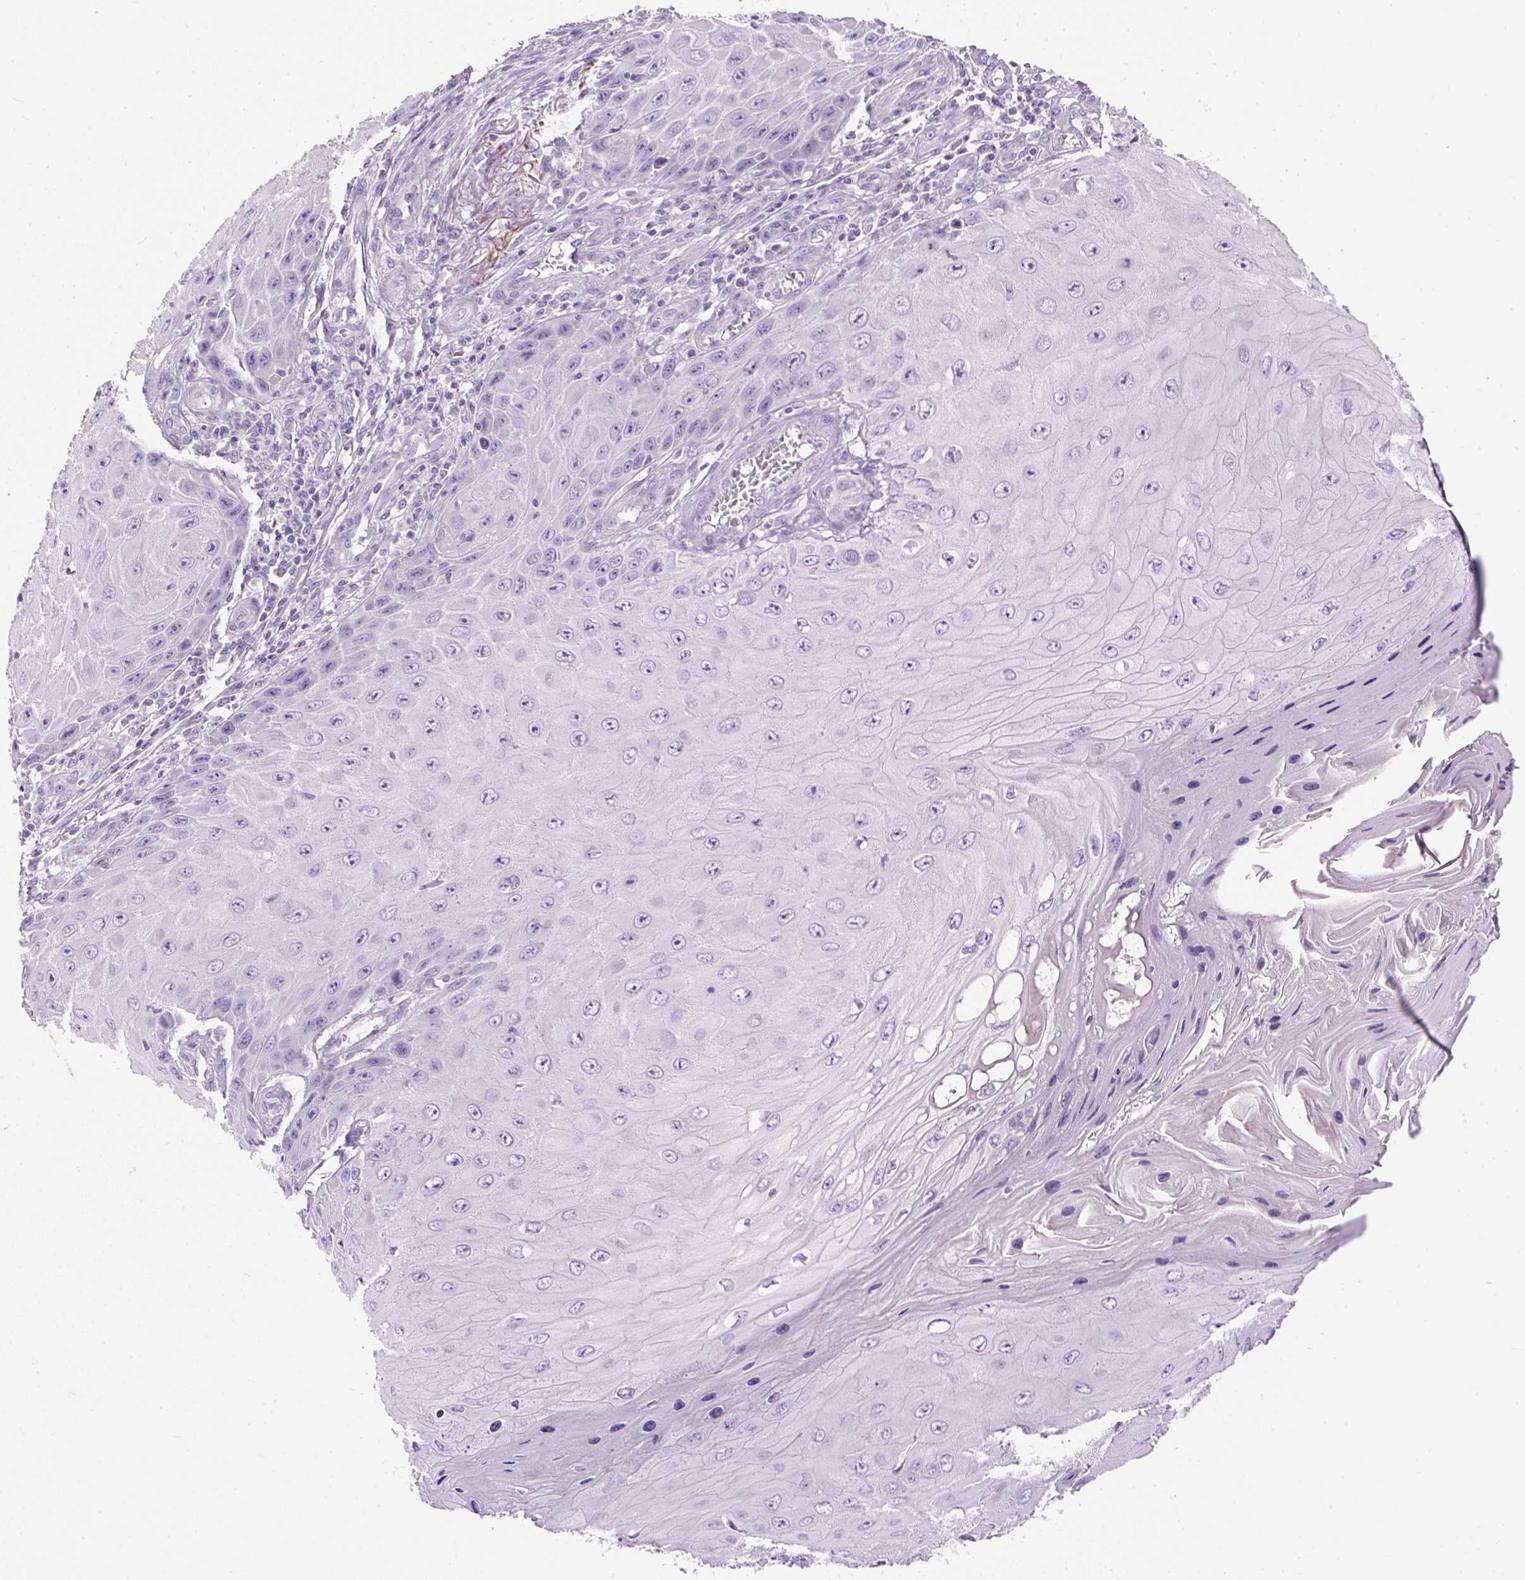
{"staining": {"intensity": "negative", "quantity": "none", "location": "none"}, "tissue": "skin cancer", "cell_type": "Tumor cells", "image_type": "cancer", "snomed": [{"axis": "morphology", "description": "Squamous cell carcinoma, NOS"}, {"axis": "topography", "description": "Skin"}], "caption": "This is an immunohistochemistry histopathology image of skin cancer (squamous cell carcinoma). There is no positivity in tumor cells.", "gene": "SUSD5", "patient": {"sex": "female", "age": 73}}